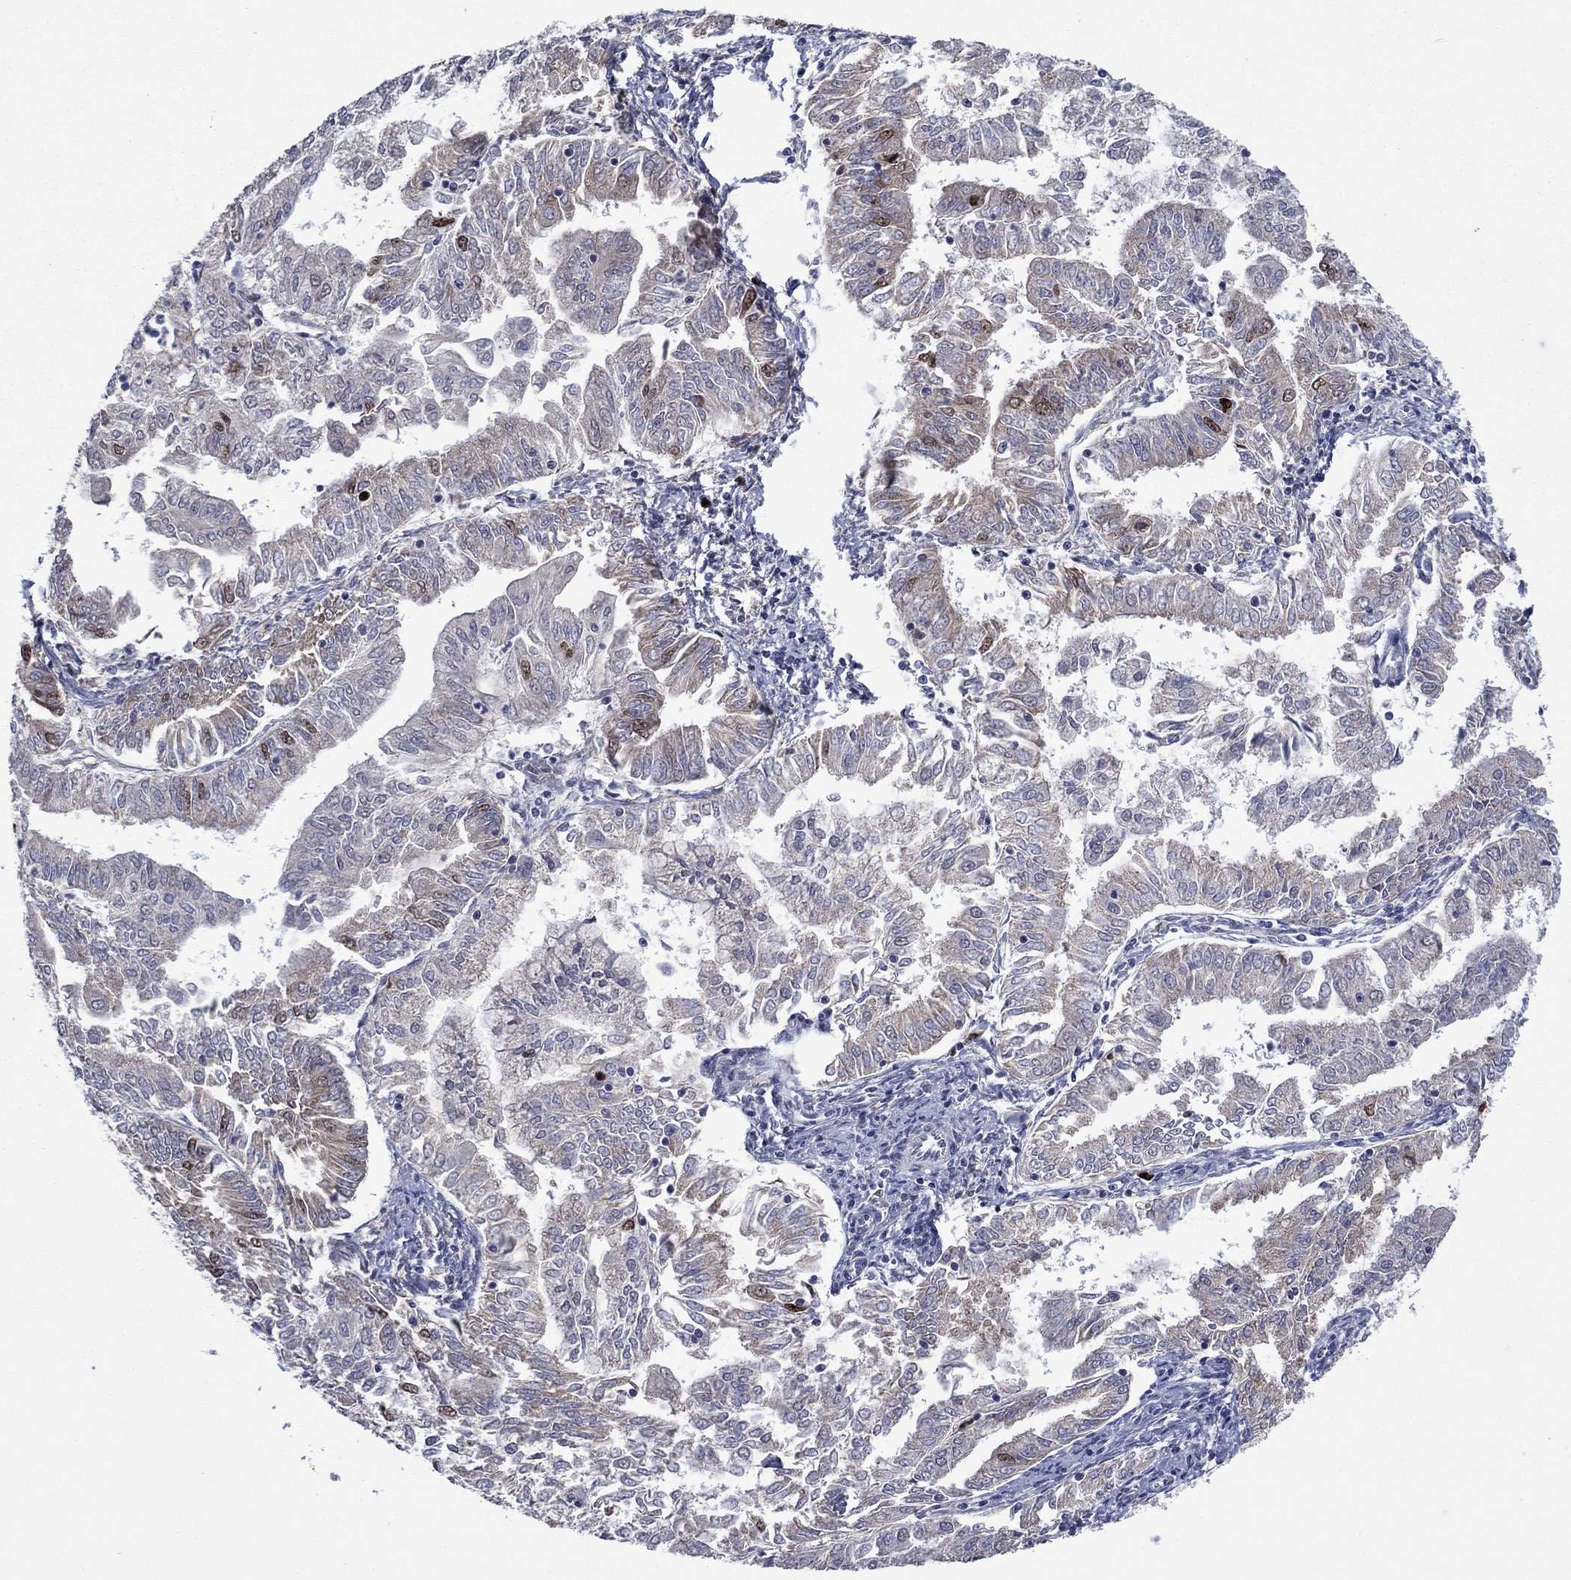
{"staining": {"intensity": "strong", "quantity": "<25%", "location": "nuclear"}, "tissue": "endometrial cancer", "cell_type": "Tumor cells", "image_type": "cancer", "snomed": [{"axis": "morphology", "description": "Adenocarcinoma, NOS"}, {"axis": "topography", "description": "Endometrium"}], "caption": "A brown stain shows strong nuclear staining of a protein in human endometrial cancer tumor cells.", "gene": "CDCA5", "patient": {"sex": "female", "age": 56}}